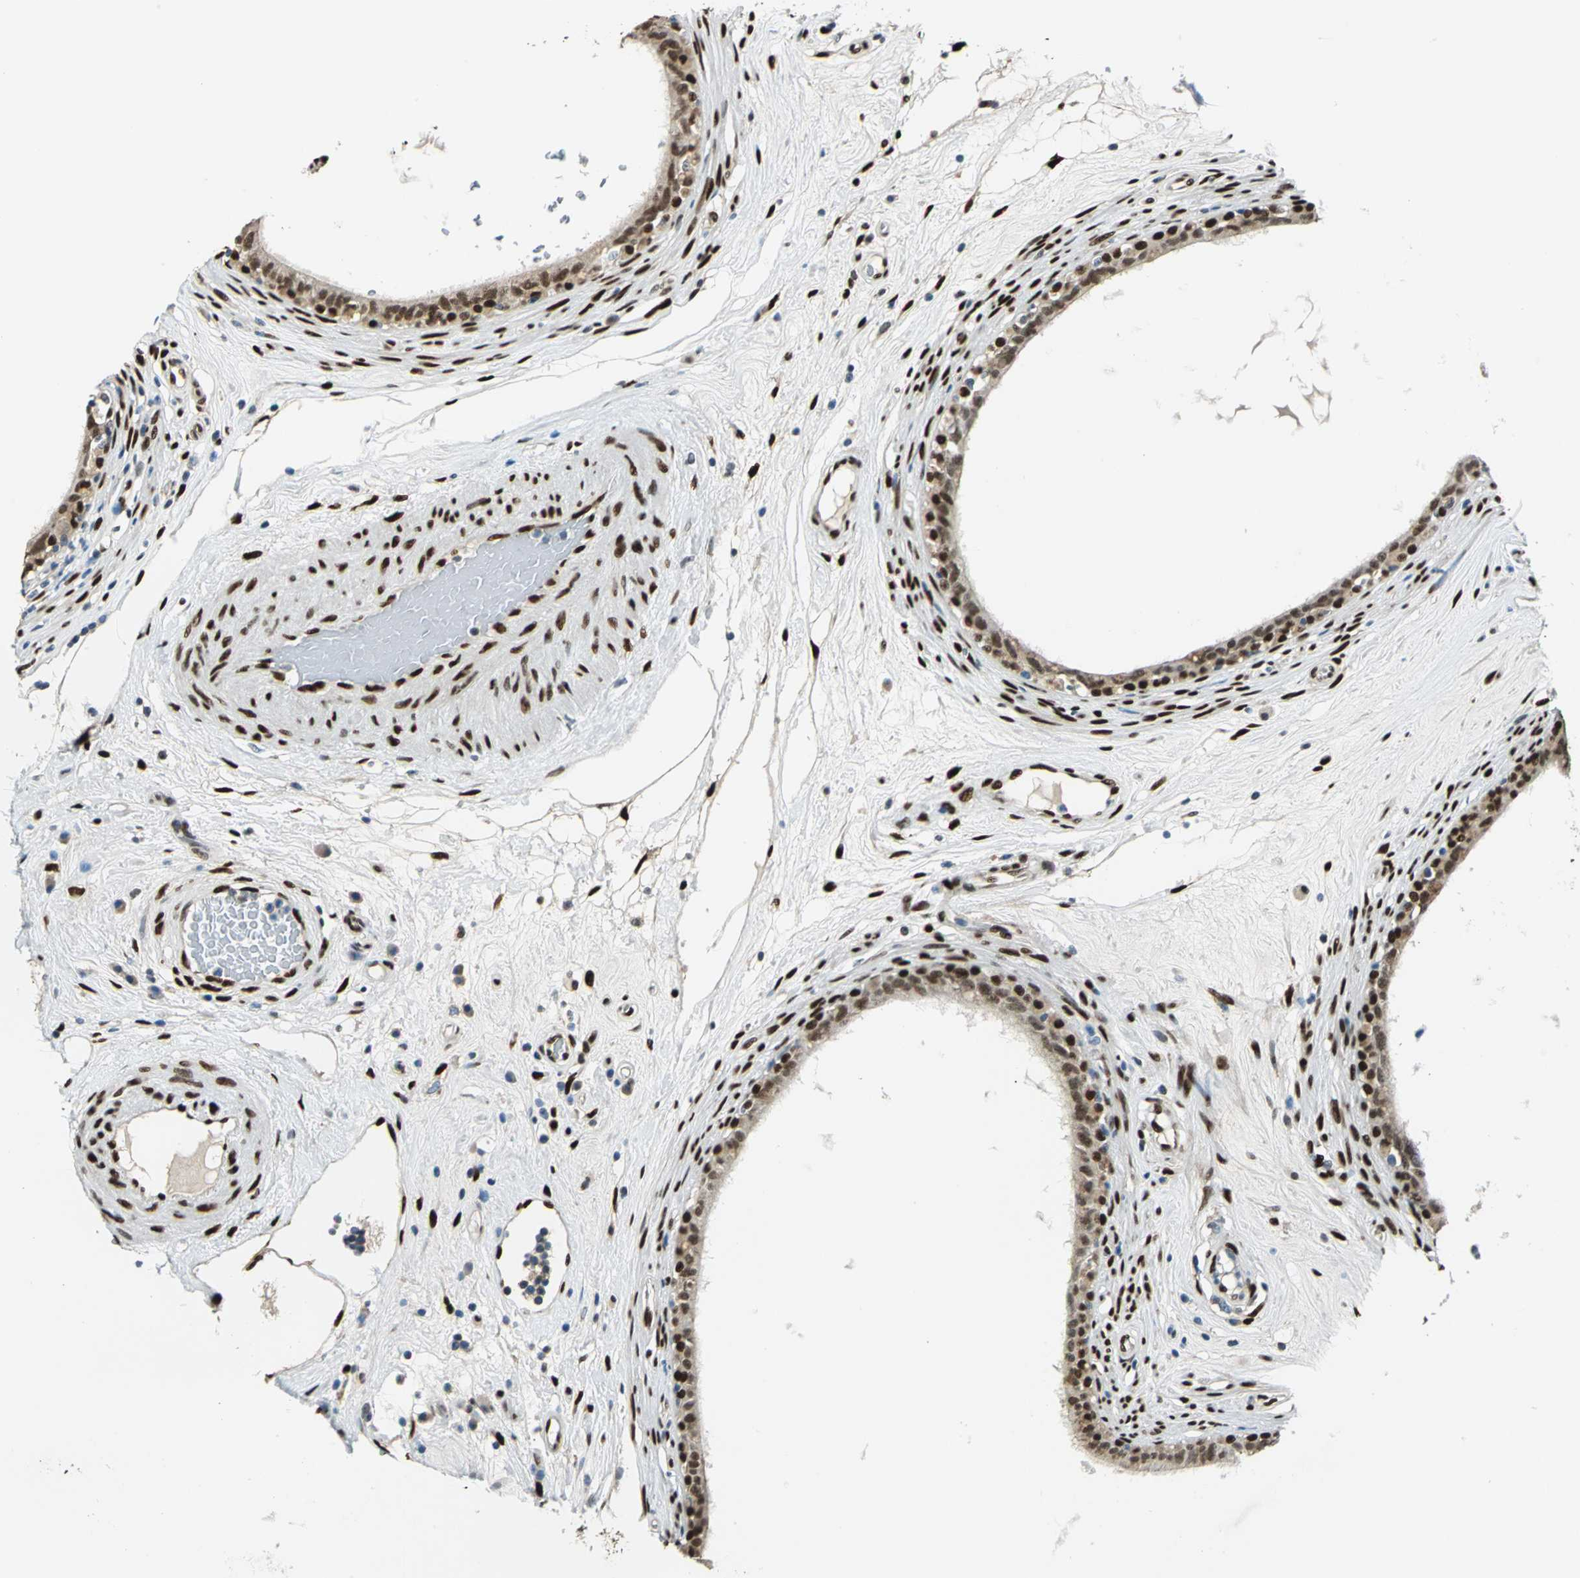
{"staining": {"intensity": "strong", "quantity": ">75%", "location": "cytoplasmic/membranous,nuclear"}, "tissue": "epididymis", "cell_type": "Glandular cells", "image_type": "normal", "snomed": [{"axis": "morphology", "description": "Normal tissue, NOS"}, {"axis": "morphology", "description": "Inflammation, NOS"}, {"axis": "topography", "description": "Epididymis"}], "caption": "A high amount of strong cytoplasmic/membranous,nuclear expression is appreciated in about >75% of glandular cells in benign epididymis.", "gene": "NFIA", "patient": {"sex": "male", "age": 84}}